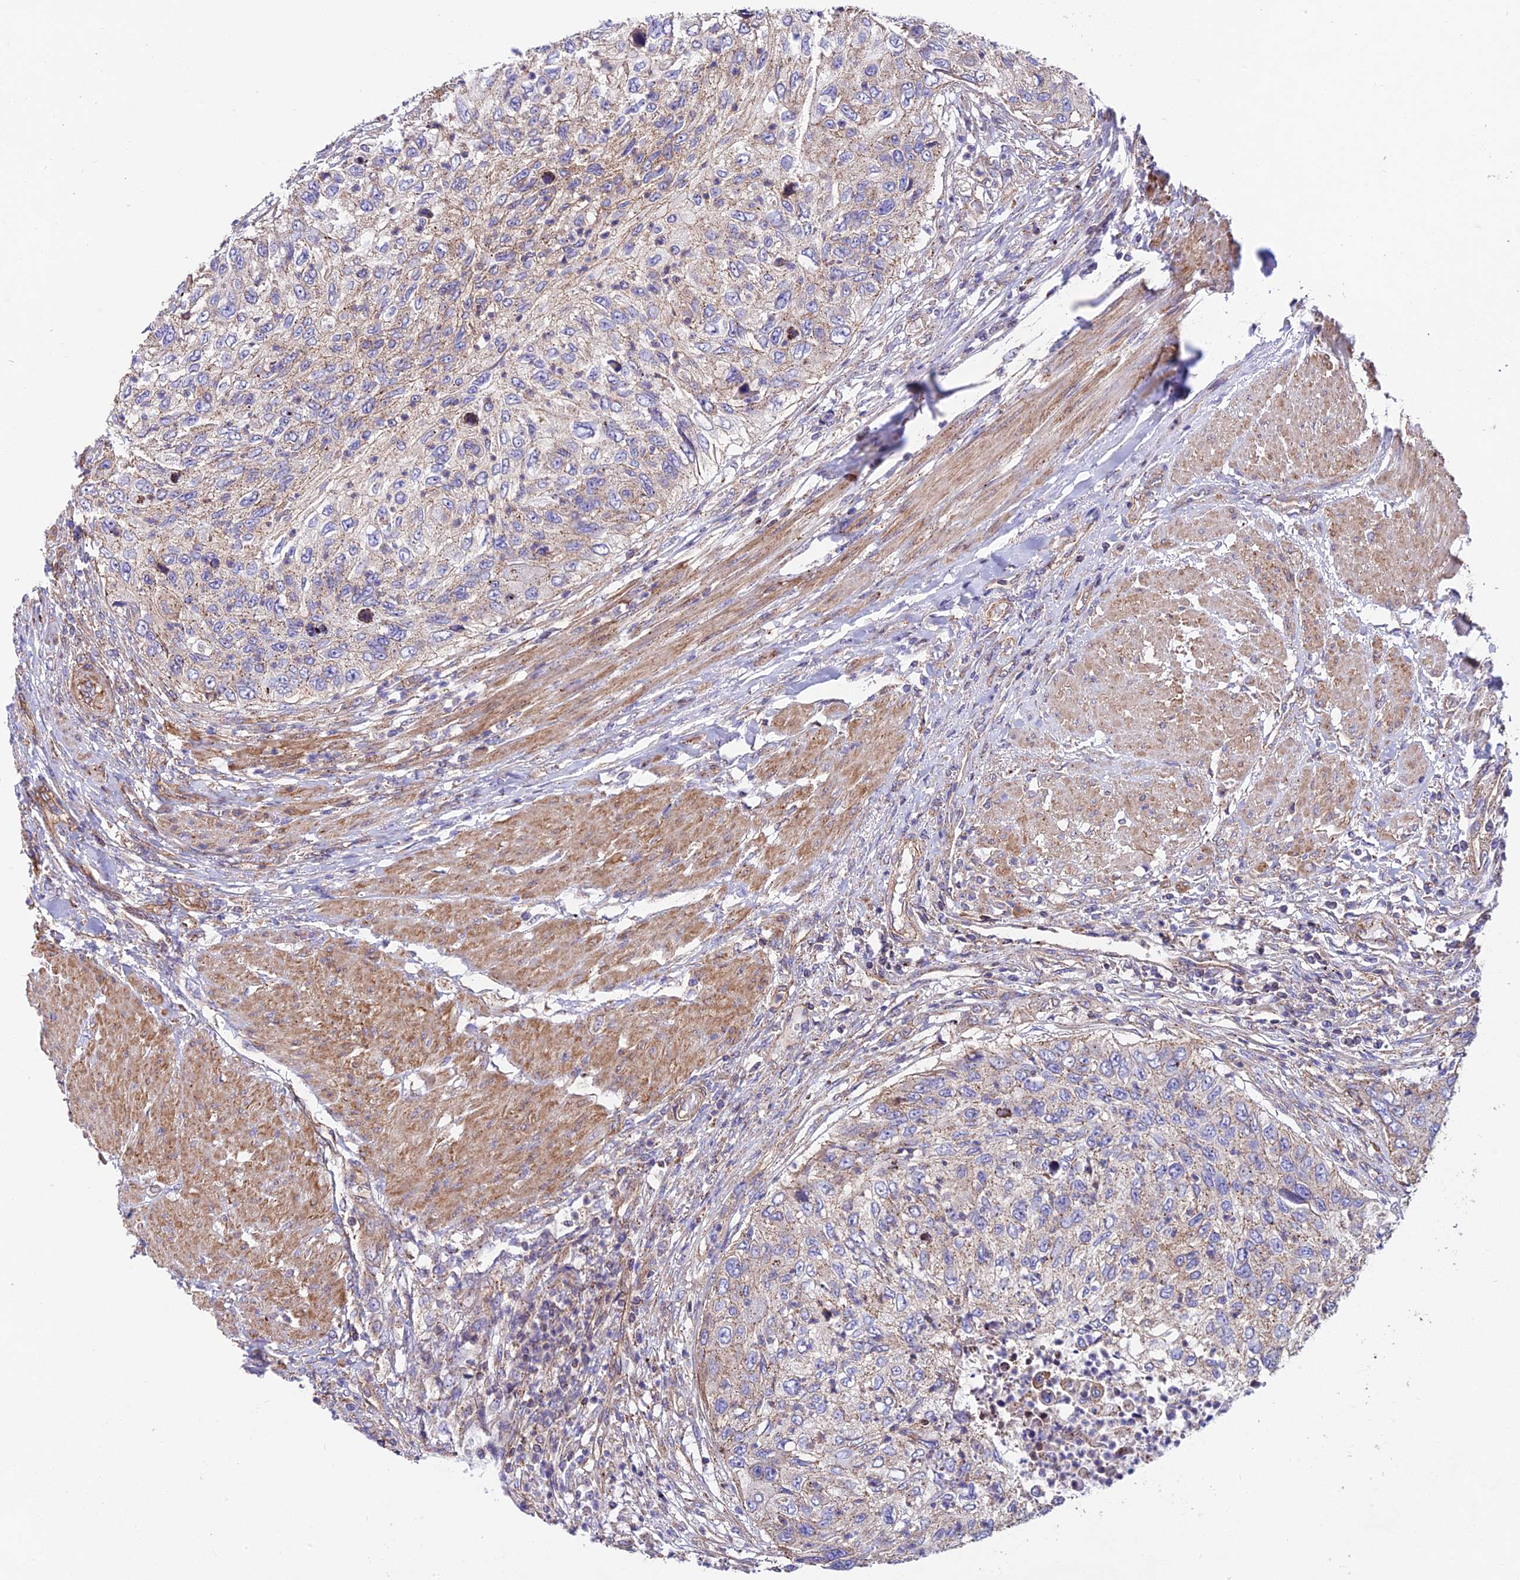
{"staining": {"intensity": "moderate", "quantity": "25%-75%", "location": "cytoplasmic/membranous"}, "tissue": "urothelial cancer", "cell_type": "Tumor cells", "image_type": "cancer", "snomed": [{"axis": "morphology", "description": "Urothelial carcinoma, High grade"}, {"axis": "topography", "description": "Urinary bladder"}], "caption": "This micrograph shows high-grade urothelial carcinoma stained with immunohistochemistry (IHC) to label a protein in brown. The cytoplasmic/membranous of tumor cells show moderate positivity for the protein. Nuclei are counter-stained blue.", "gene": "QRFP", "patient": {"sex": "female", "age": 60}}